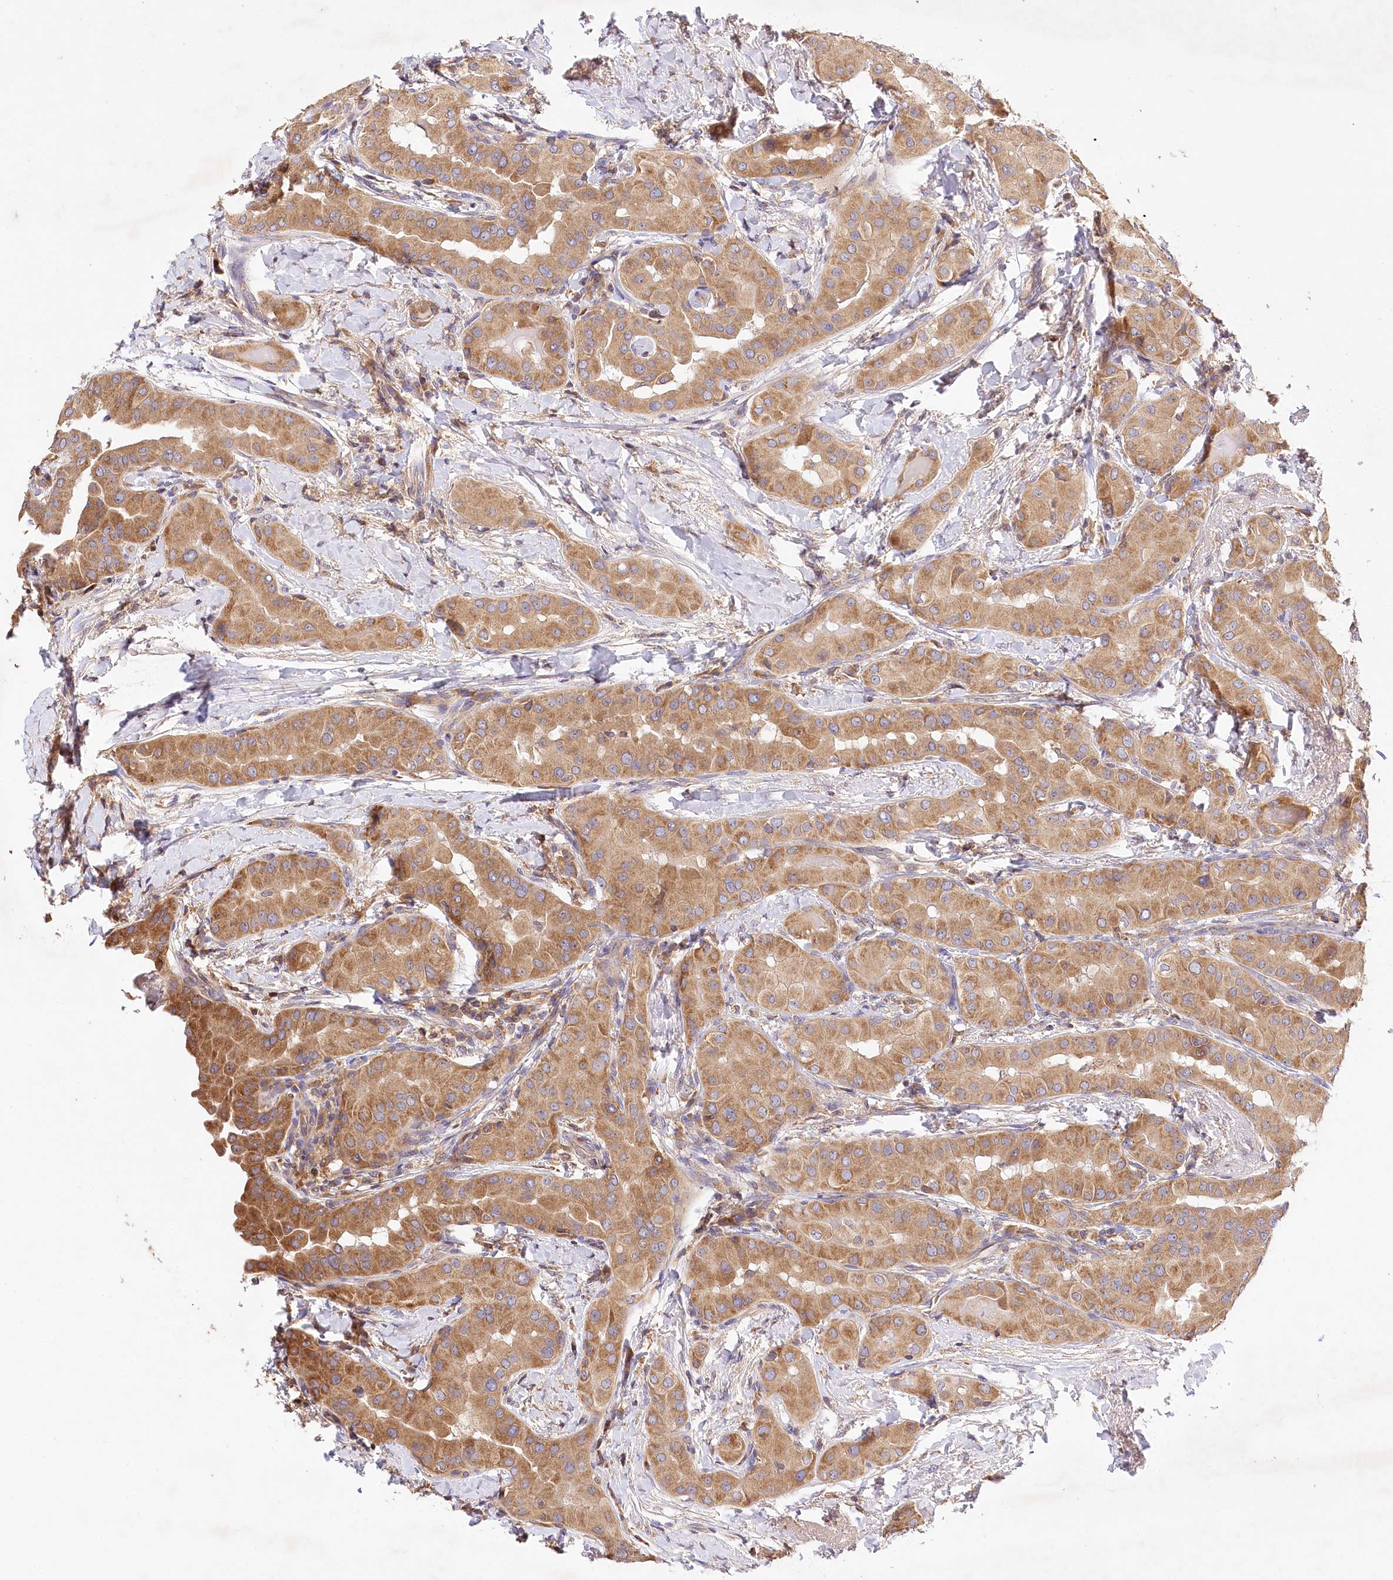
{"staining": {"intensity": "moderate", "quantity": ">75%", "location": "cytoplasmic/membranous"}, "tissue": "thyroid cancer", "cell_type": "Tumor cells", "image_type": "cancer", "snomed": [{"axis": "morphology", "description": "Papillary adenocarcinoma, NOS"}, {"axis": "topography", "description": "Thyroid gland"}], "caption": "A brown stain shows moderate cytoplasmic/membranous positivity of a protein in human thyroid papillary adenocarcinoma tumor cells. The protein is shown in brown color, while the nuclei are stained blue.", "gene": "LSS", "patient": {"sex": "male", "age": 33}}